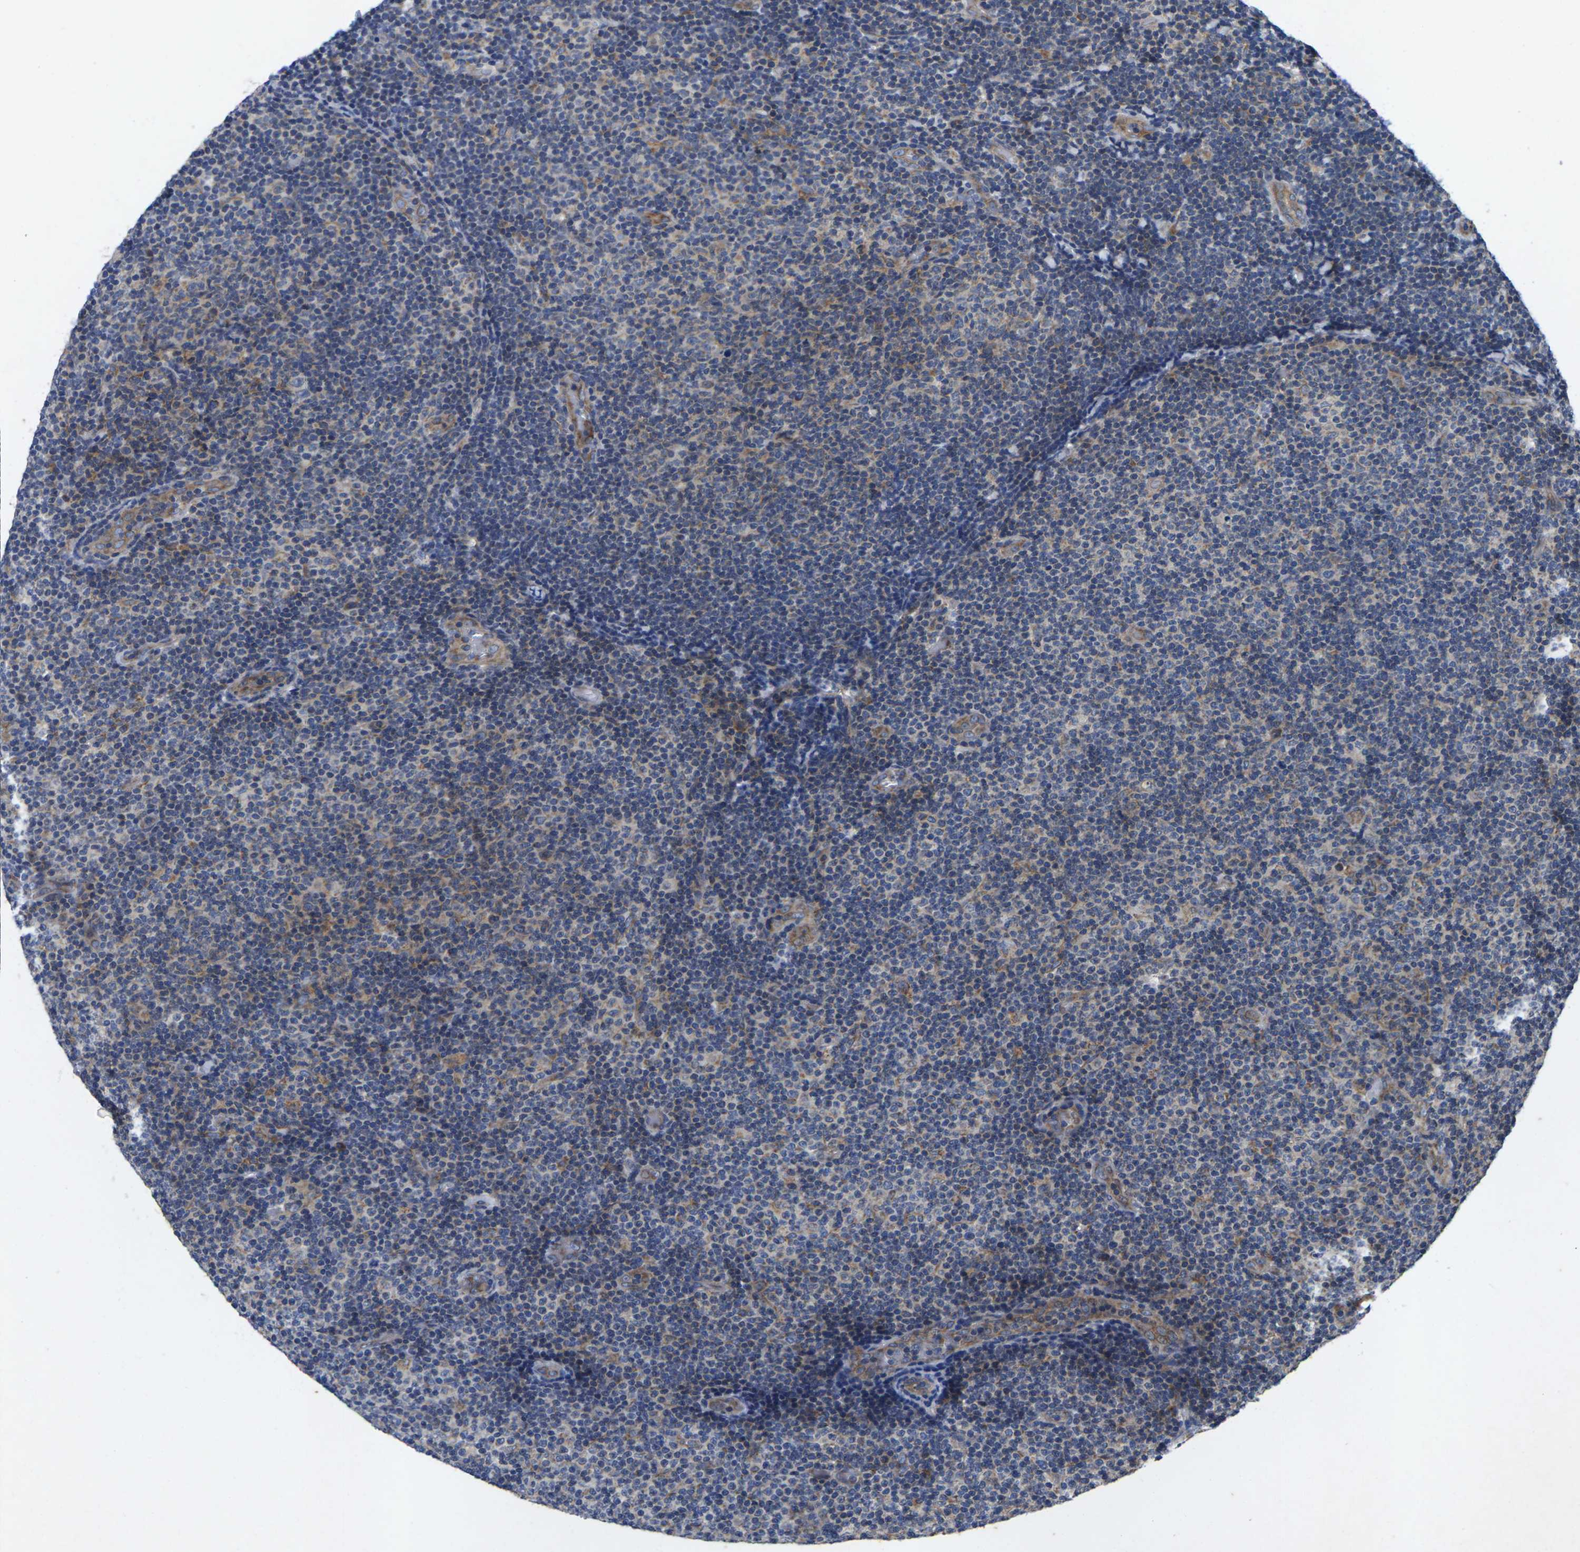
{"staining": {"intensity": "moderate", "quantity": "25%-75%", "location": "cytoplasmic/membranous"}, "tissue": "lymphoma", "cell_type": "Tumor cells", "image_type": "cancer", "snomed": [{"axis": "morphology", "description": "Malignant lymphoma, non-Hodgkin's type, Low grade"}, {"axis": "topography", "description": "Lymph node"}], "caption": "An image showing moderate cytoplasmic/membranous expression in about 25%-75% of tumor cells in low-grade malignant lymphoma, non-Hodgkin's type, as visualized by brown immunohistochemical staining.", "gene": "KIF1B", "patient": {"sex": "male", "age": 83}}